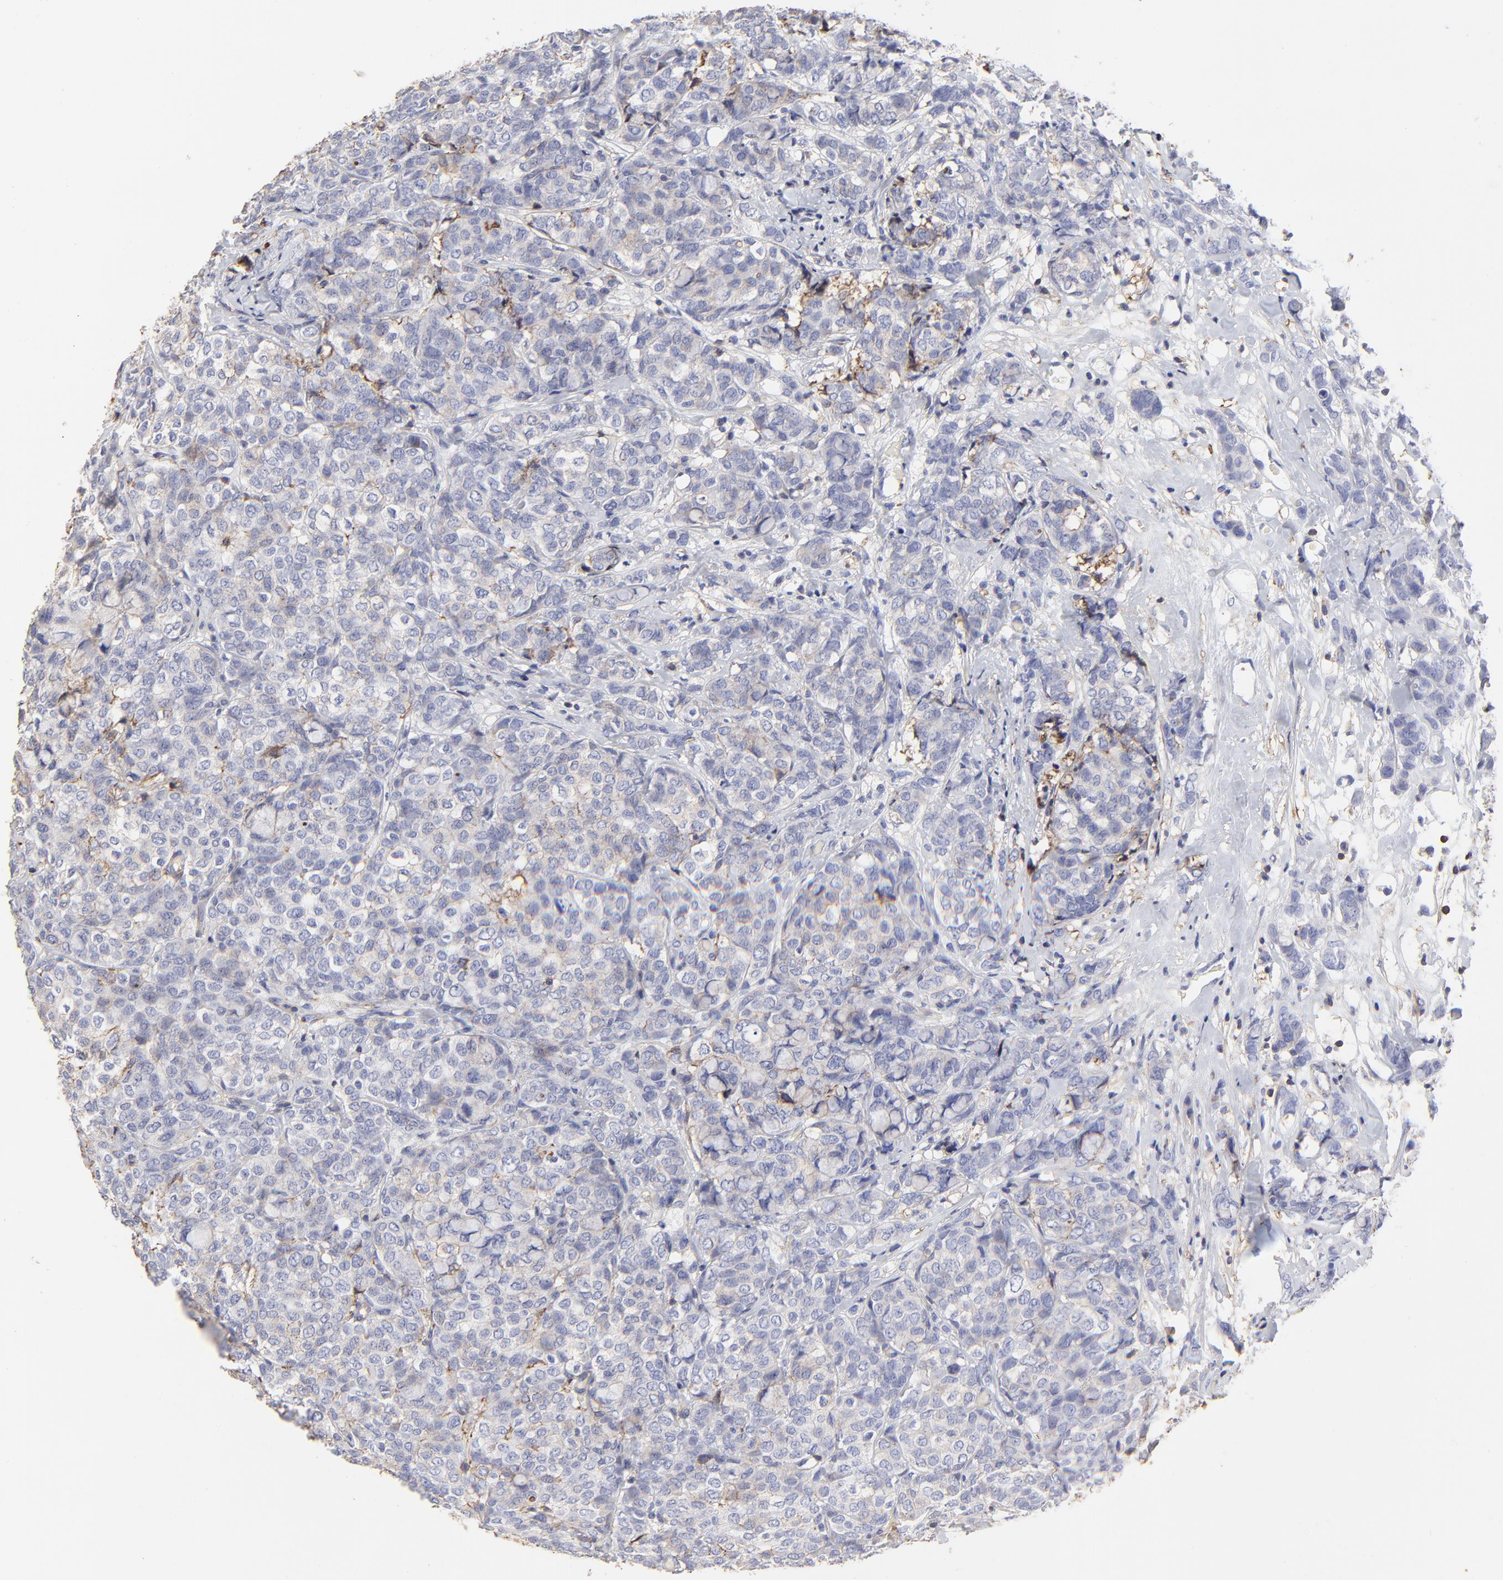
{"staining": {"intensity": "negative", "quantity": "none", "location": "none"}, "tissue": "breast cancer", "cell_type": "Tumor cells", "image_type": "cancer", "snomed": [{"axis": "morphology", "description": "Lobular carcinoma"}, {"axis": "topography", "description": "Breast"}], "caption": "This is an immunohistochemistry (IHC) image of human lobular carcinoma (breast). There is no staining in tumor cells.", "gene": "ANXA6", "patient": {"sex": "female", "age": 60}}